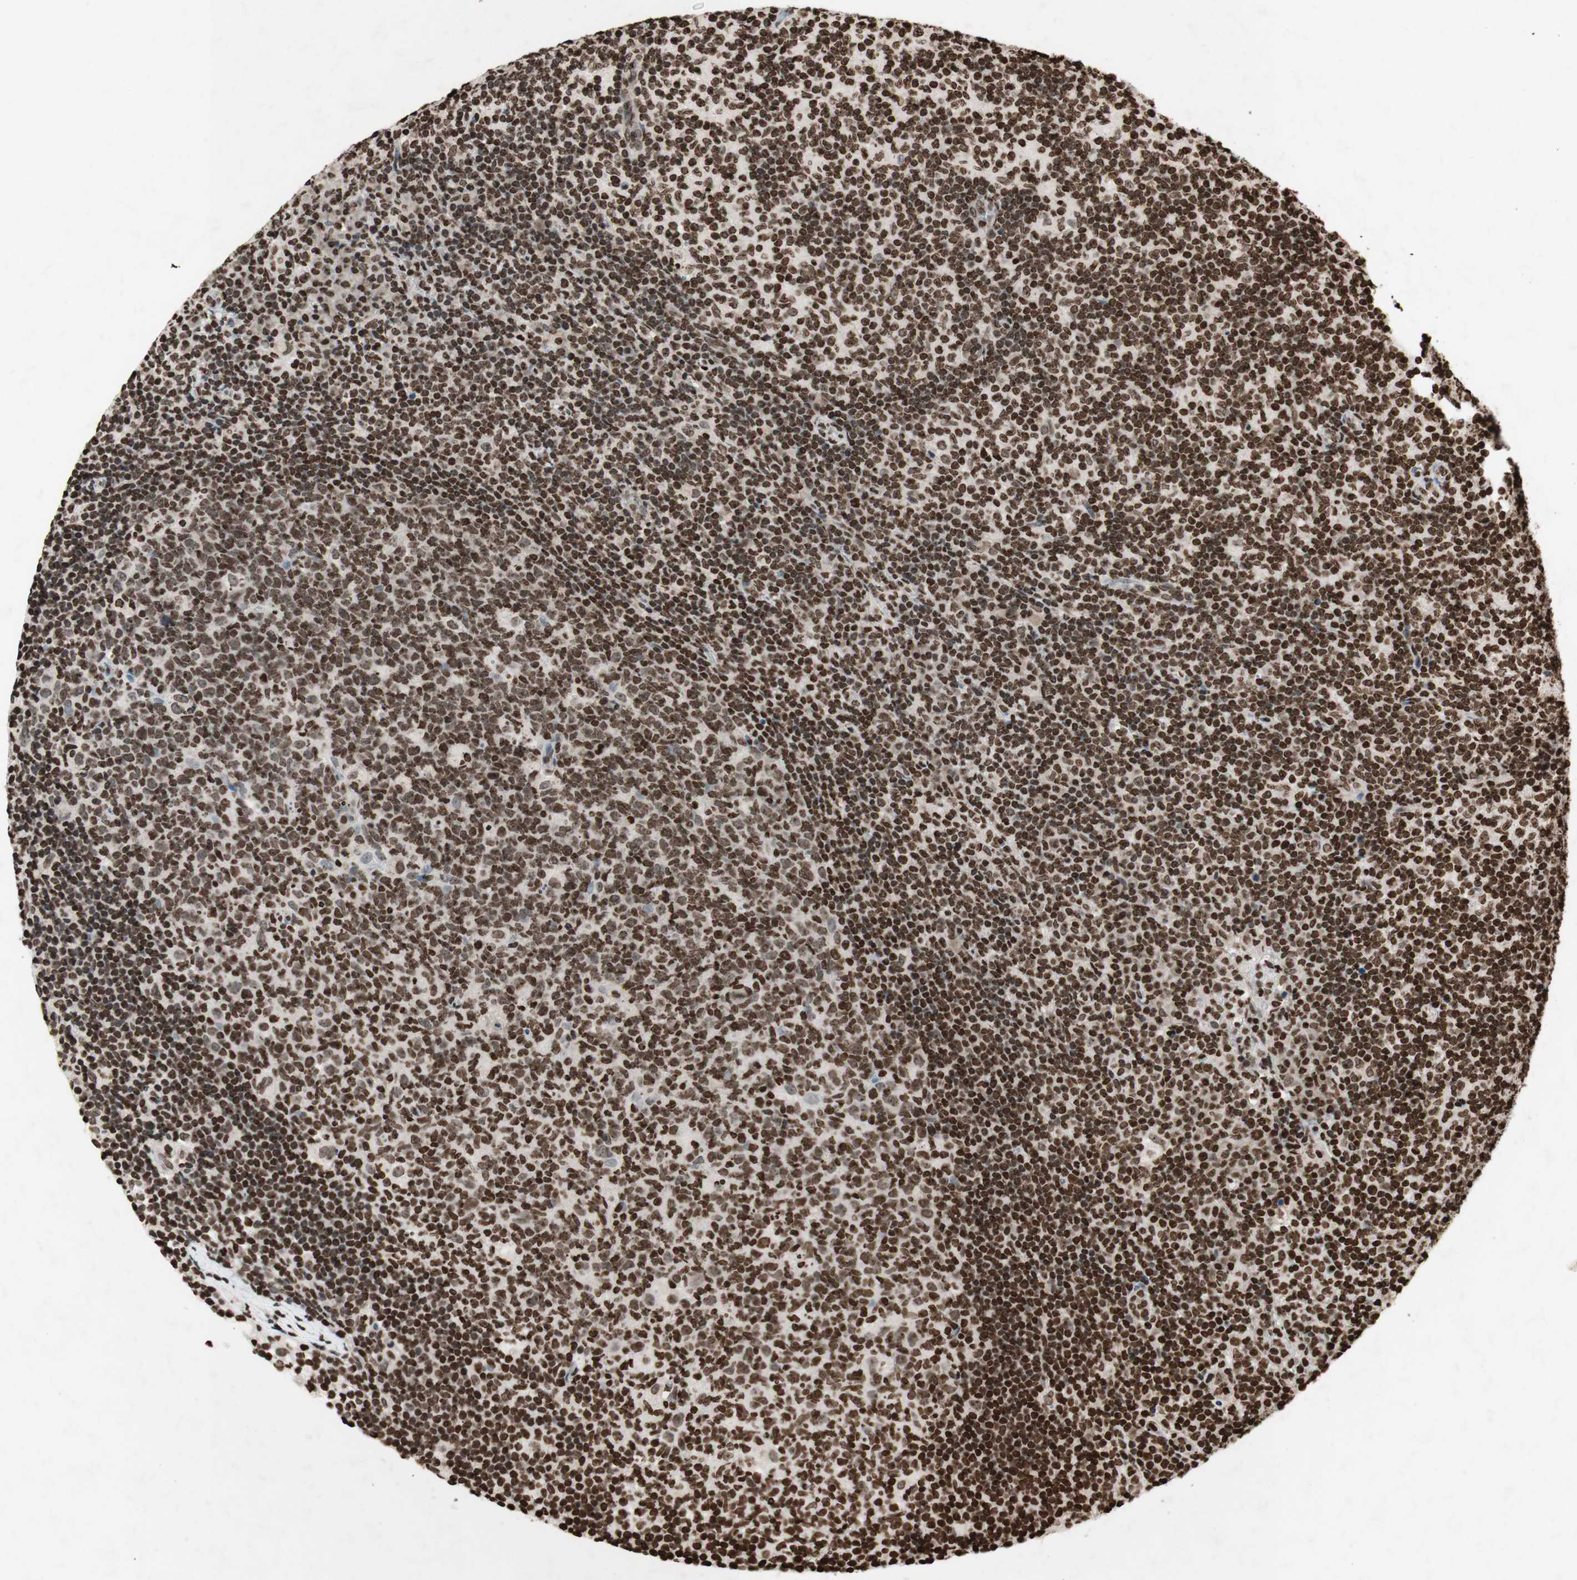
{"staining": {"intensity": "moderate", "quantity": ">75%", "location": "nuclear"}, "tissue": "lymph node", "cell_type": "Germinal center cells", "image_type": "normal", "snomed": [{"axis": "morphology", "description": "Normal tissue, NOS"}, {"axis": "morphology", "description": "Inflammation, NOS"}, {"axis": "topography", "description": "Lymph node"}], "caption": "This histopathology image displays normal lymph node stained with IHC to label a protein in brown. The nuclear of germinal center cells show moderate positivity for the protein. Nuclei are counter-stained blue.", "gene": "NCOA3", "patient": {"sex": "male", "age": 55}}